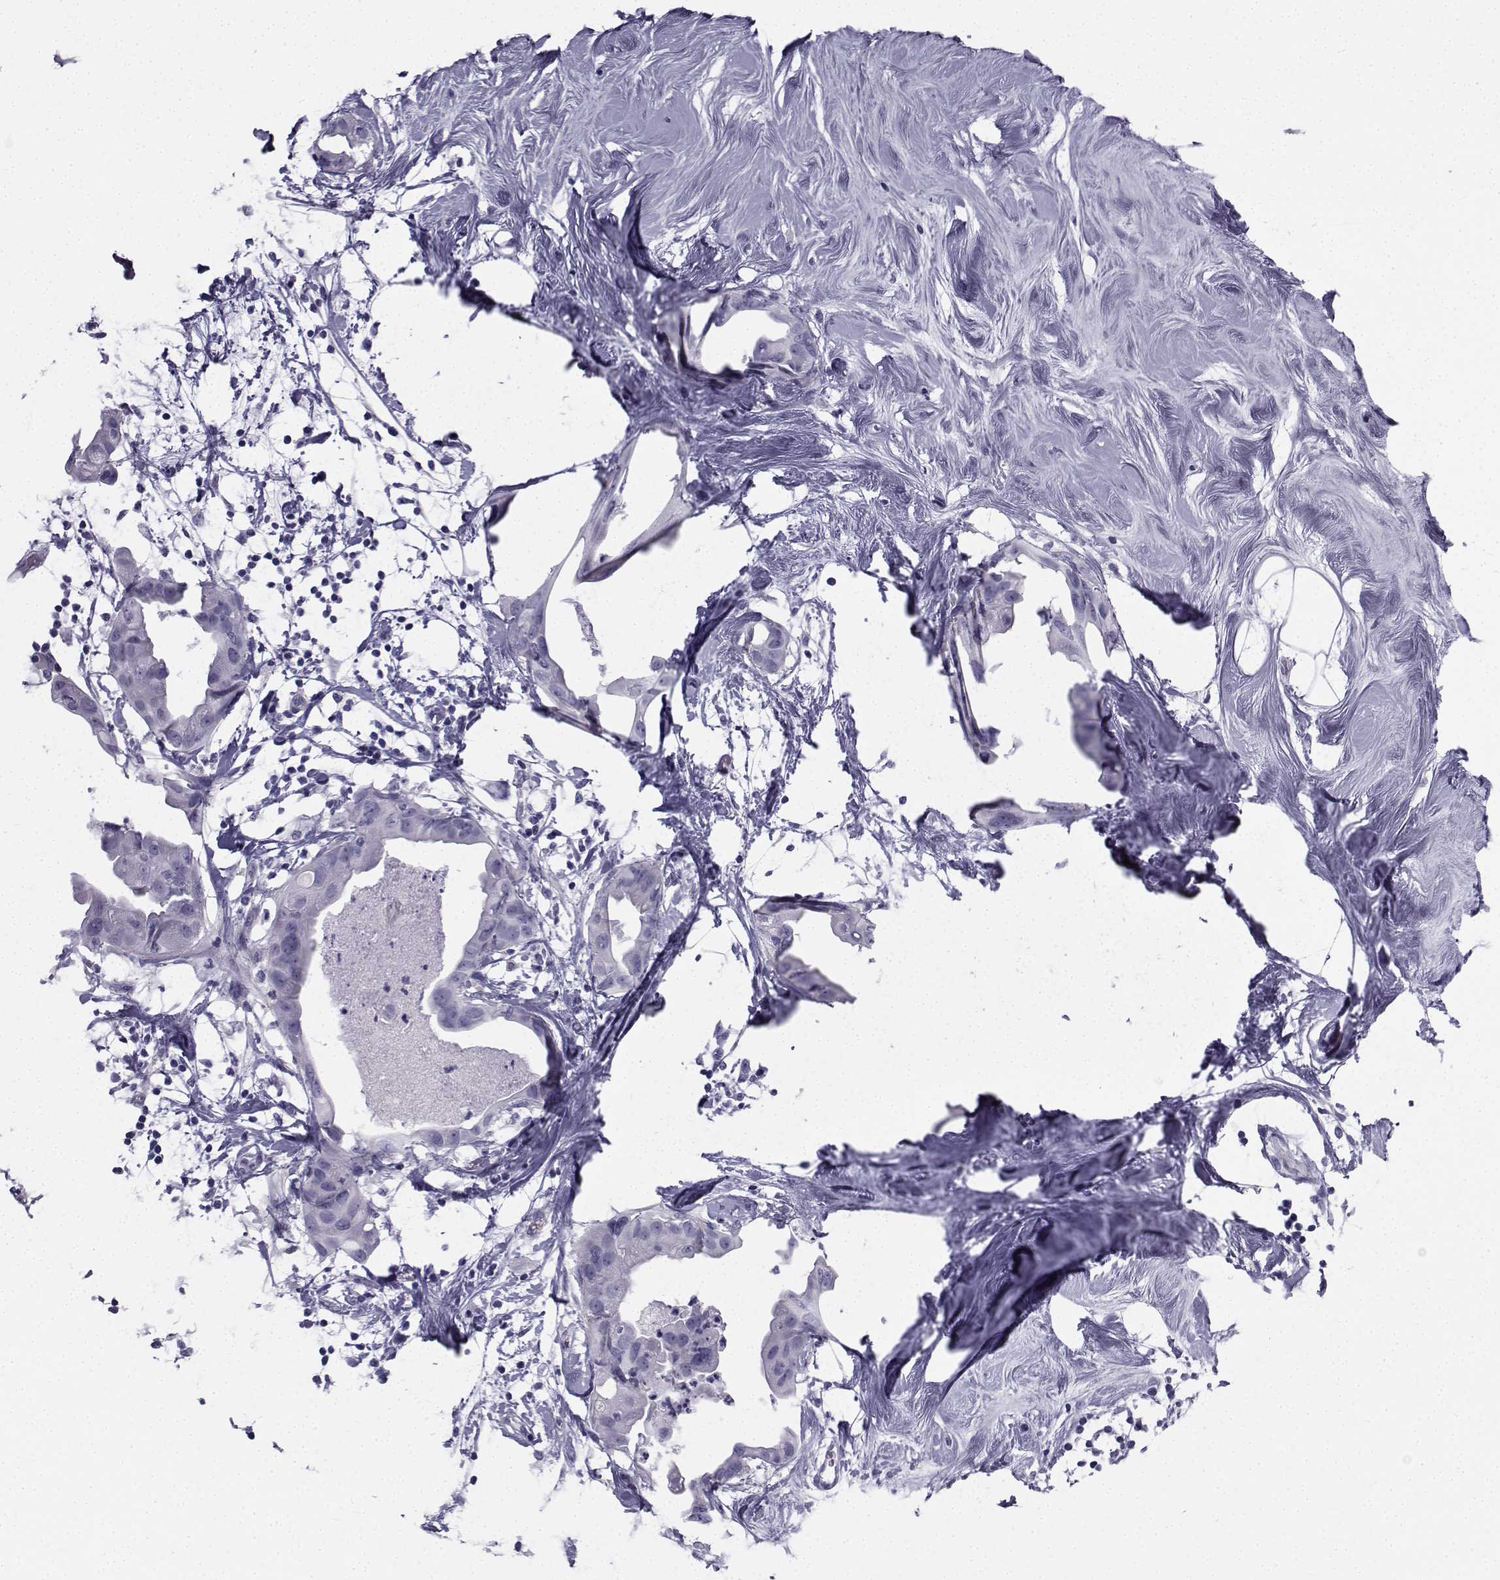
{"staining": {"intensity": "negative", "quantity": "none", "location": "none"}, "tissue": "breast cancer", "cell_type": "Tumor cells", "image_type": "cancer", "snomed": [{"axis": "morphology", "description": "Normal tissue, NOS"}, {"axis": "morphology", "description": "Duct carcinoma"}, {"axis": "topography", "description": "Breast"}], "caption": "IHC image of neoplastic tissue: invasive ductal carcinoma (breast) stained with DAB (3,3'-diaminobenzidine) reveals no significant protein staining in tumor cells.", "gene": "SPANXD", "patient": {"sex": "female", "age": 40}}